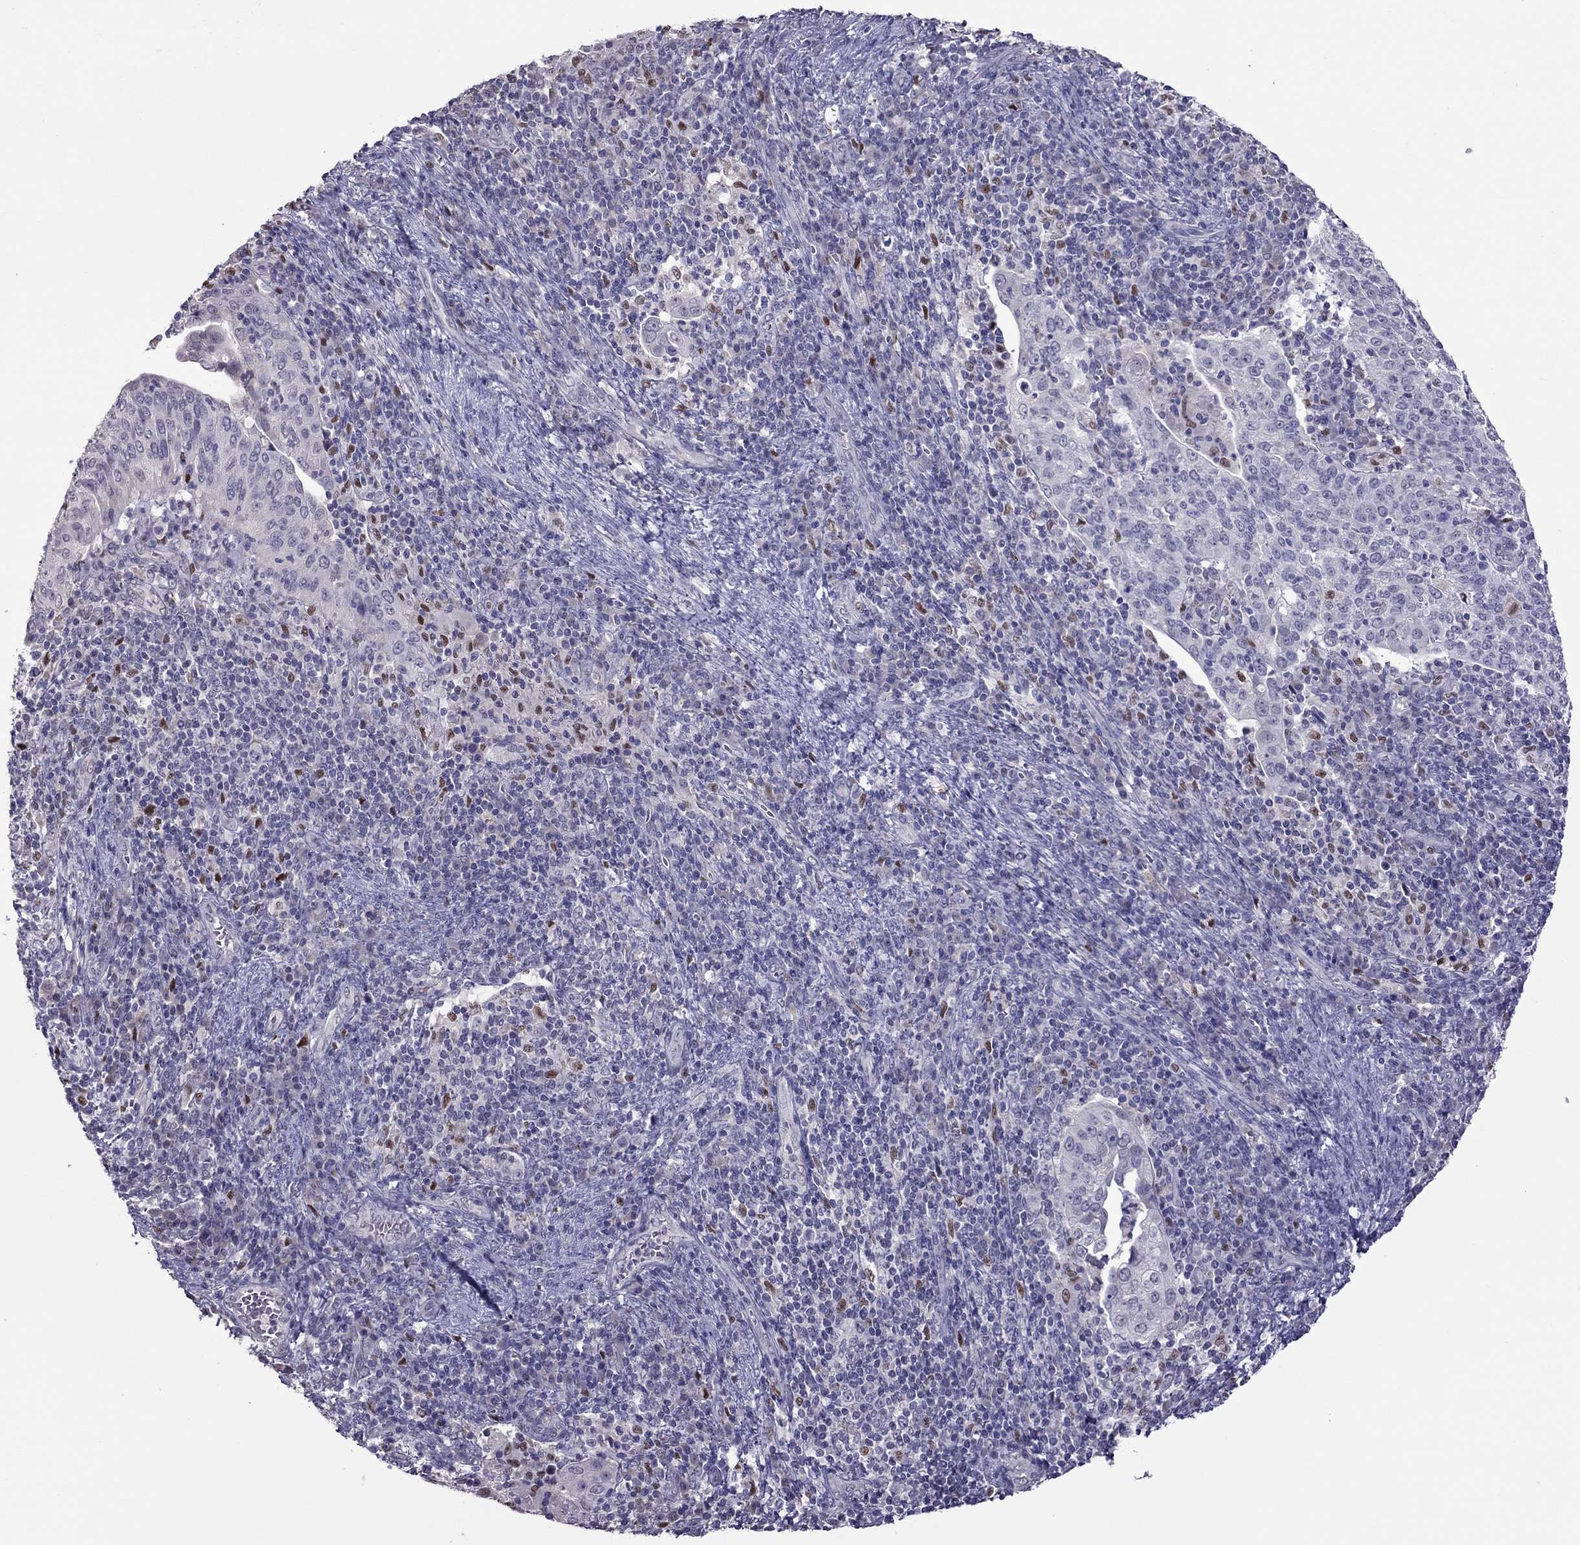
{"staining": {"intensity": "negative", "quantity": "none", "location": "none"}, "tissue": "cervical cancer", "cell_type": "Tumor cells", "image_type": "cancer", "snomed": [{"axis": "morphology", "description": "Squamous cell carcinoma, NOS"}, {"axis": "topography", "description": "Cervix"}], "caption": "IHC micrograph of neoplastic tissue: cervical cancer (squamous cell carcinoma) stained with DAB (3,3'-diaminobenzidine) shows no significant protein staining in tumor cells.", "gene": "SPINT3", "patient": {"sex": "female", "age": 39}}